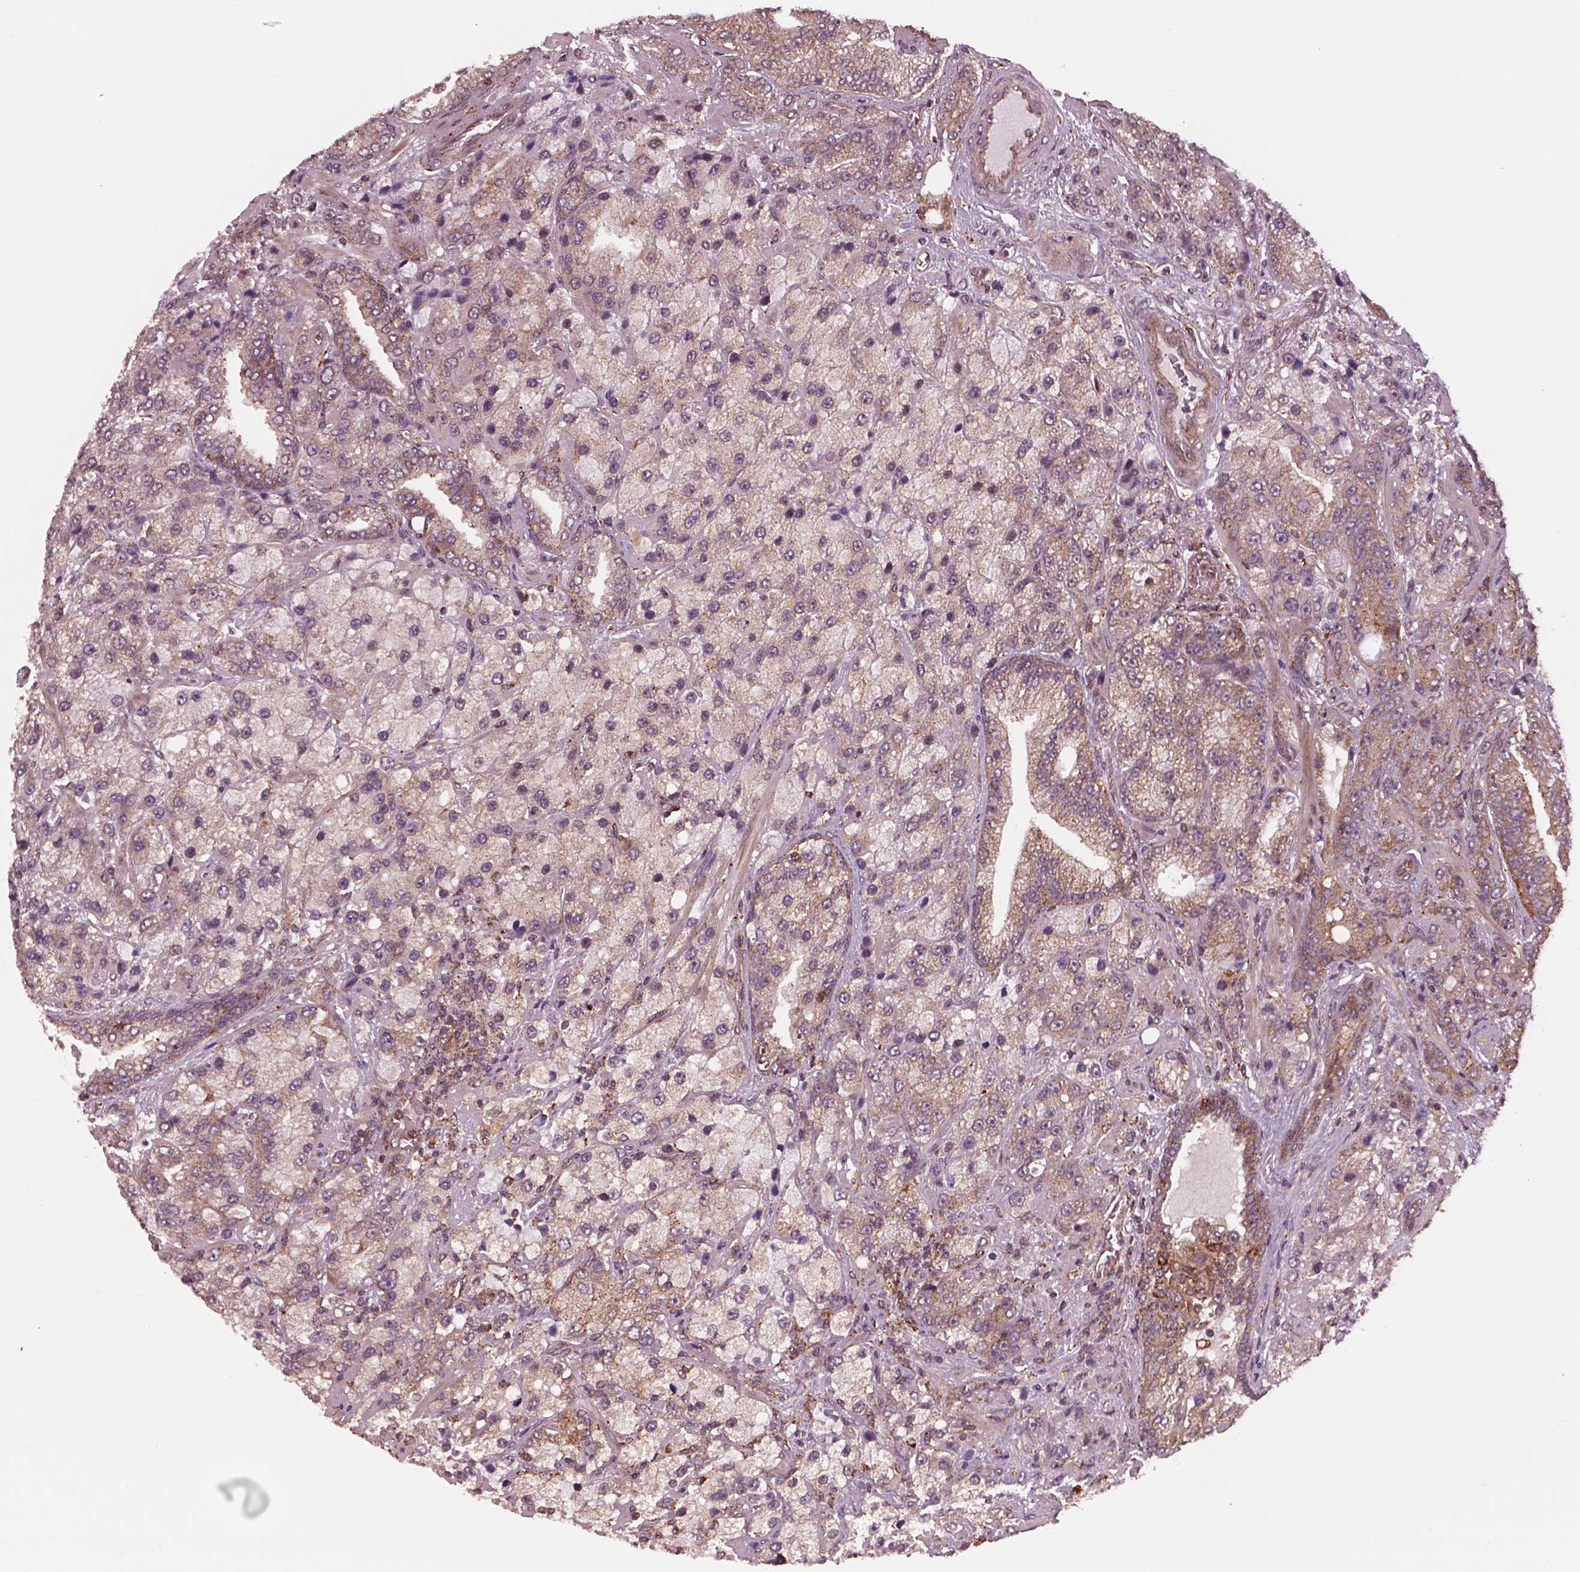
{"staining": {"intensity": "strong", "quantity": "<25%", "location": "cytoplasmic/membranous"}, "tissue": "prostate cancer", "cell_type": "Tumor cells", "image_type": "cancer", "snomed": [{"axis": "morphology", "description": "Adenocarcinoma, NOS"}, {"axis": "topography", "description": "Prostate"}], "caption": "Prostate adenocarcinoma stained with a protein marker exhibits strong staining in tumor cells.", "gene": "WASHC2A", "patient": {"sex": "male", "age": 63}}